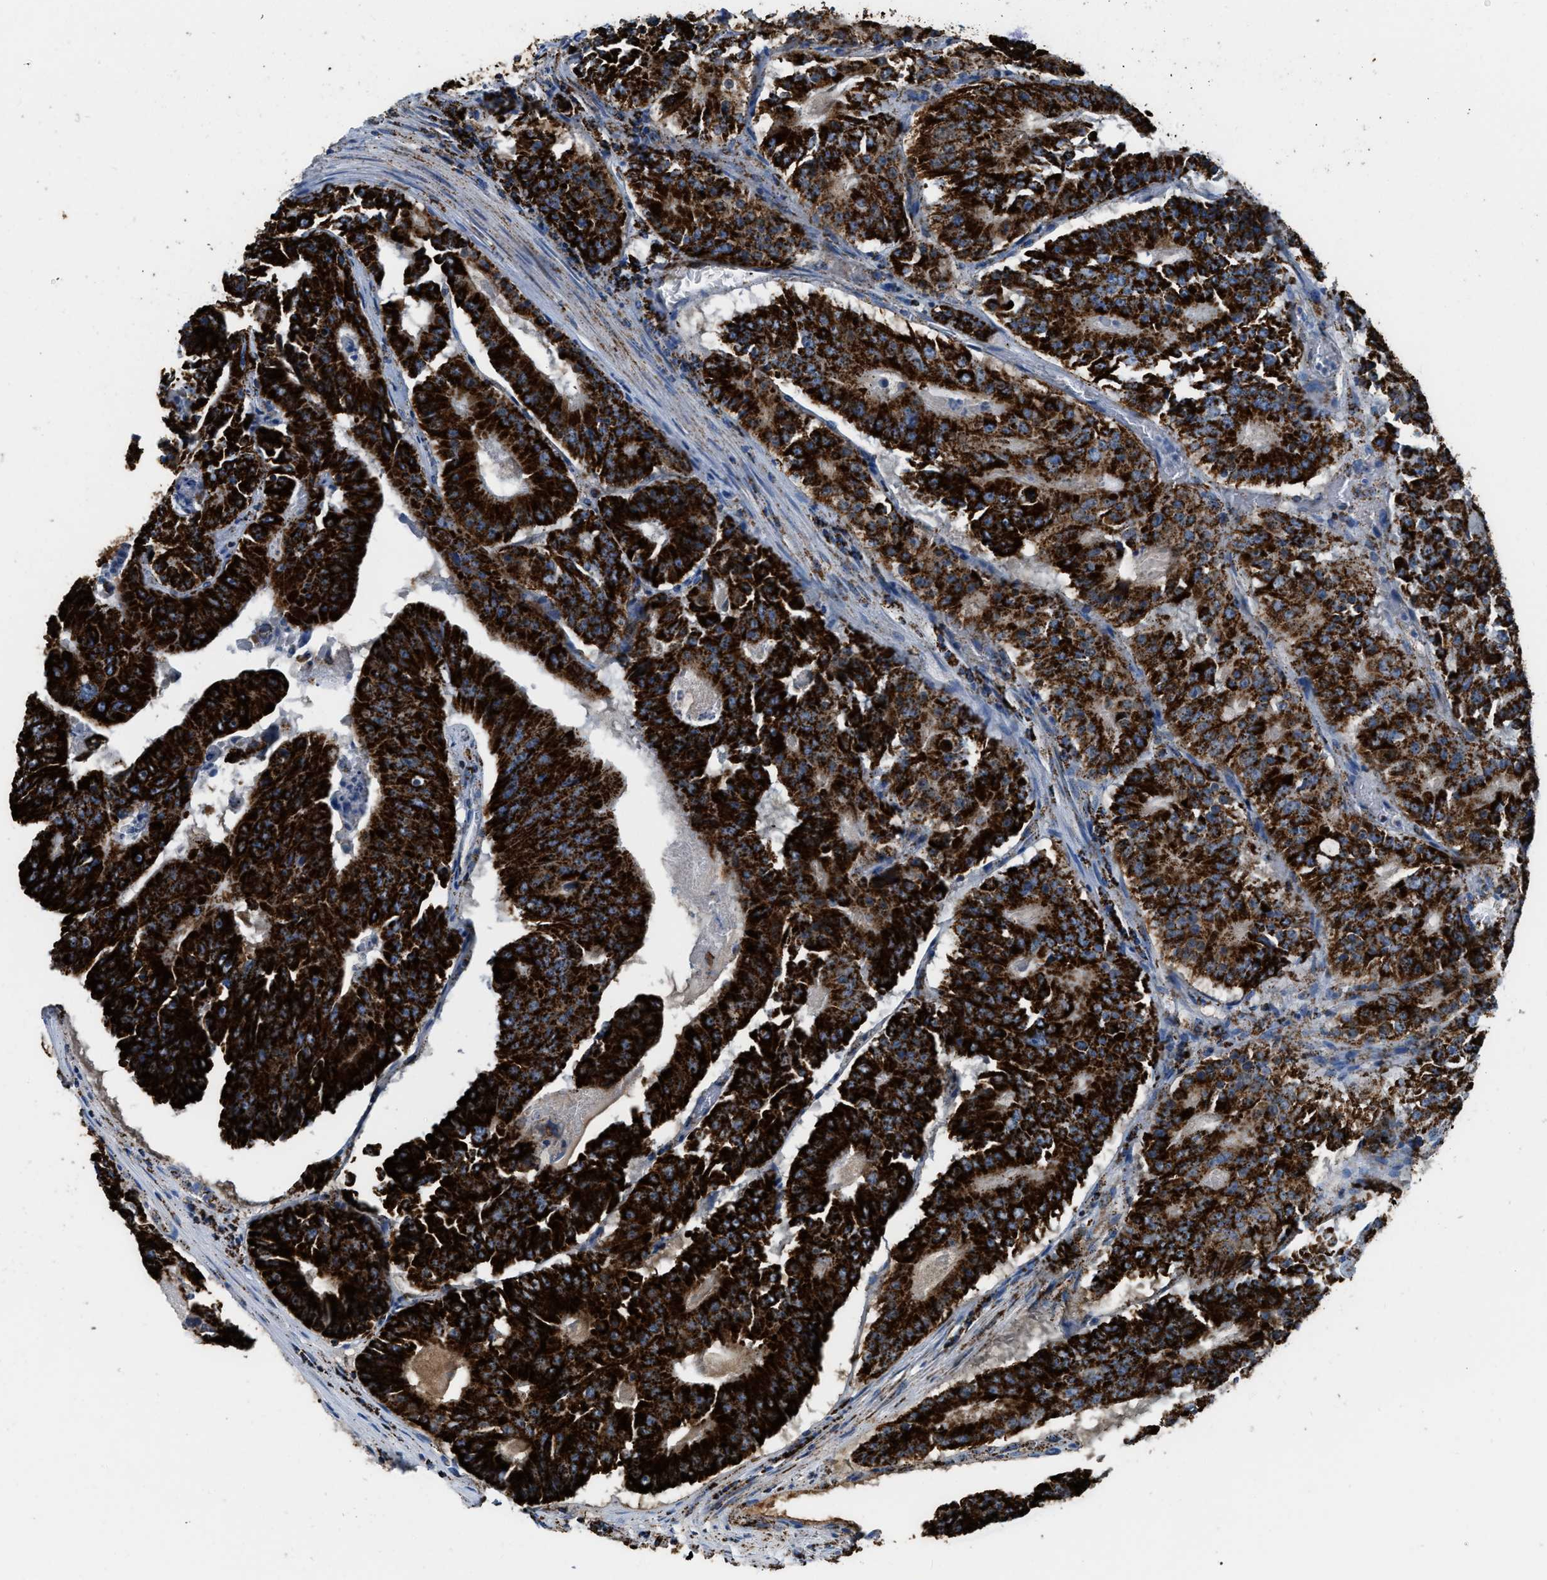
{"staining": {"intensity": "strong", "quantity": ">75%", "location": "cytoplasmic/membranous"}, "tissue": "colorectal cancer", "cell_type": "Tumor cells", "image_type": "cancer", "snomed": [{"axis": "morphology", "description": "Adenocarcinoma, NOS"}, {"axis": "topography", "description": "Colon"}], "caption": "A high-resolution histopathology image shows immunohistochemistry staining of colorectal cancer (adenocarcinoma), which demonstrates strong cytoplasmic/membranous expression in approximately >75% of tumor cells.", "gene": "ETFB", "patient": {"sex": "male", "age": 87}}